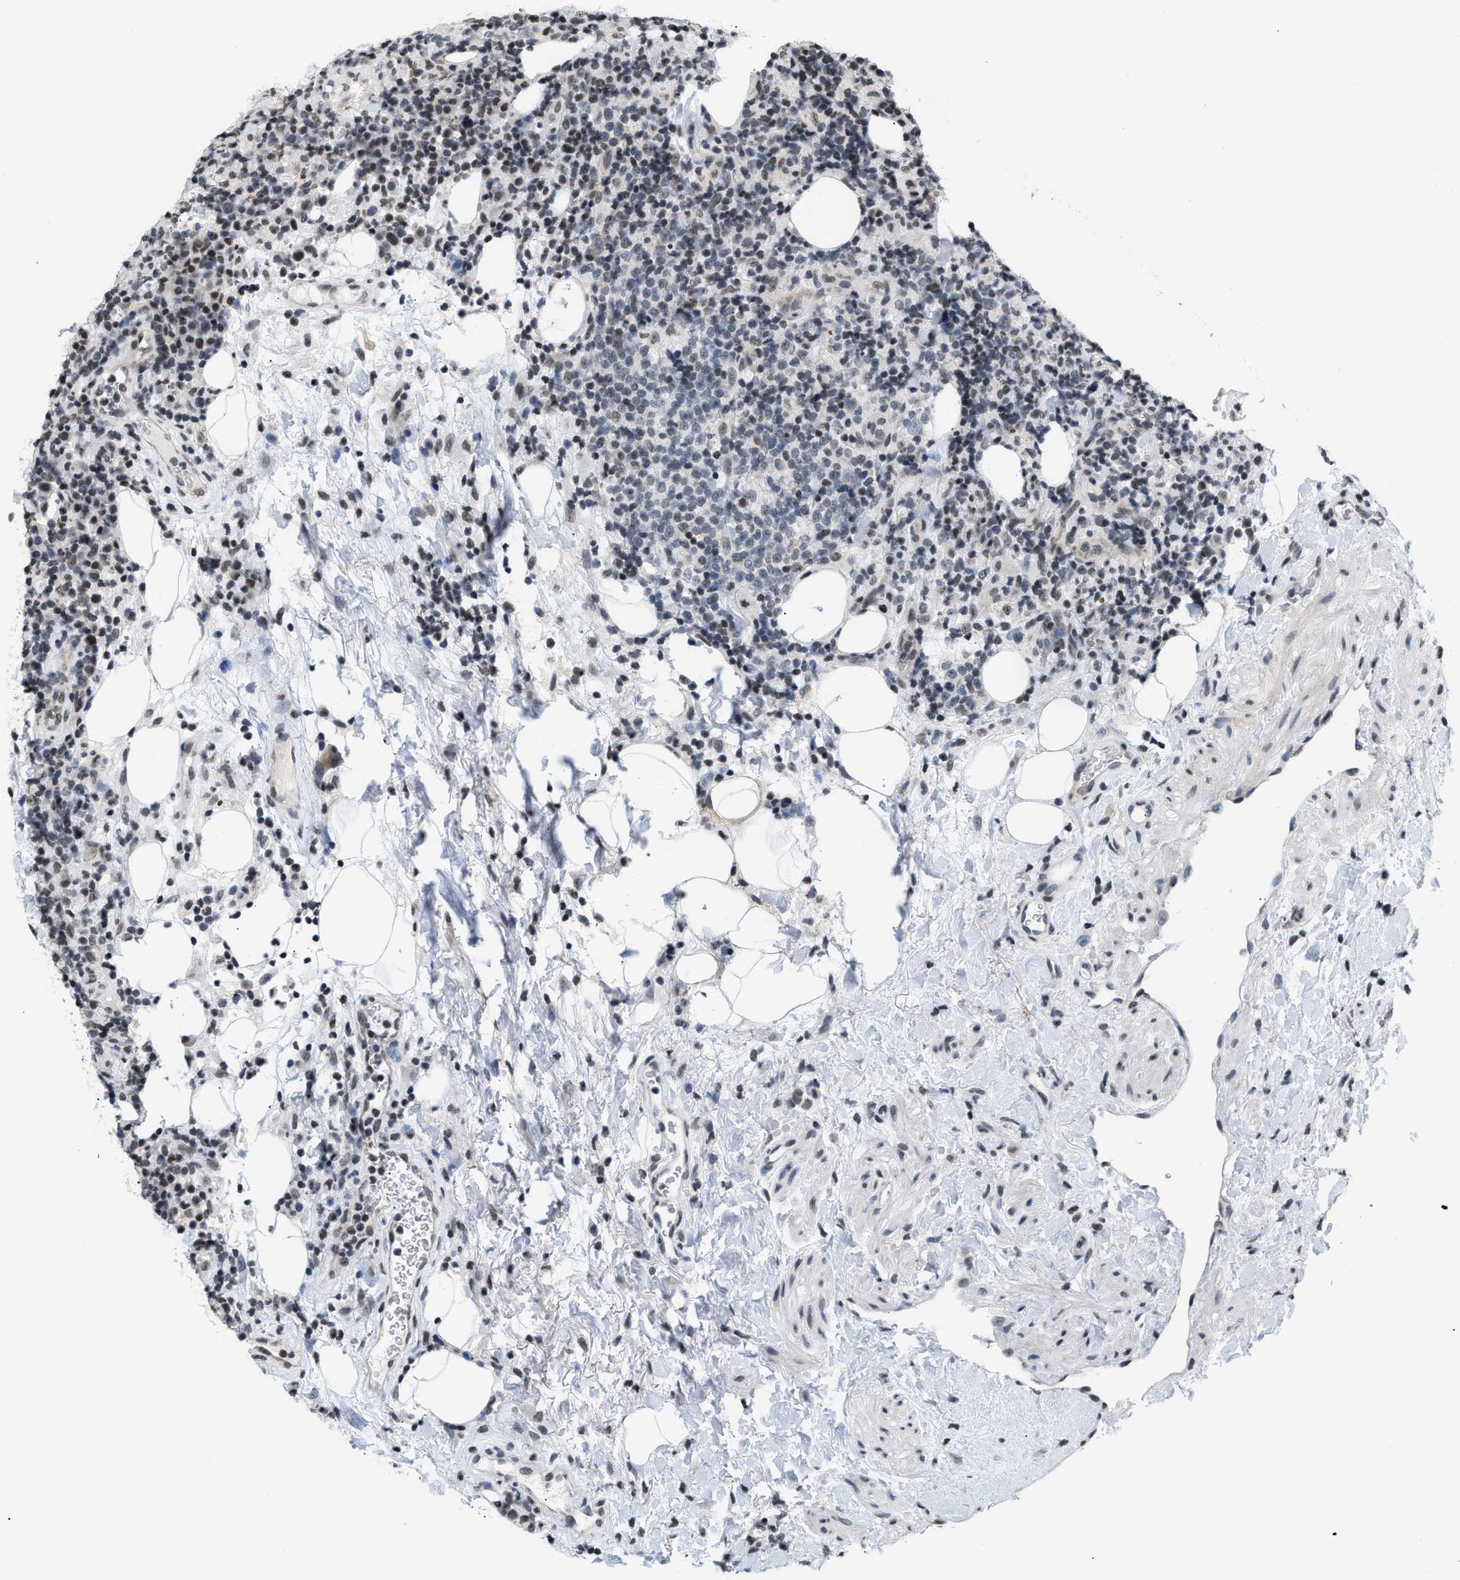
{"staining": {"intensity": "weak", "quantity": "<25%", "location": "nuclear"}, "tissue": "lymphoma", "cell_type": "Tumor cells", "image_type": "cancer", "snomed": [{"axis": "morphology", "description": "Malignant lymphoma, non-Hodgkin's type, High grade"}, {"axis": "topography", "description": "Lymph node"}], "caption": "Immunohistochemical staining of human malignant lymphoma, non-Hodgkin's type (high-grade) shows no significant expression in tumor cells.", "gene": "RAF1", "patient": {"sex": "female", "age": 76}}